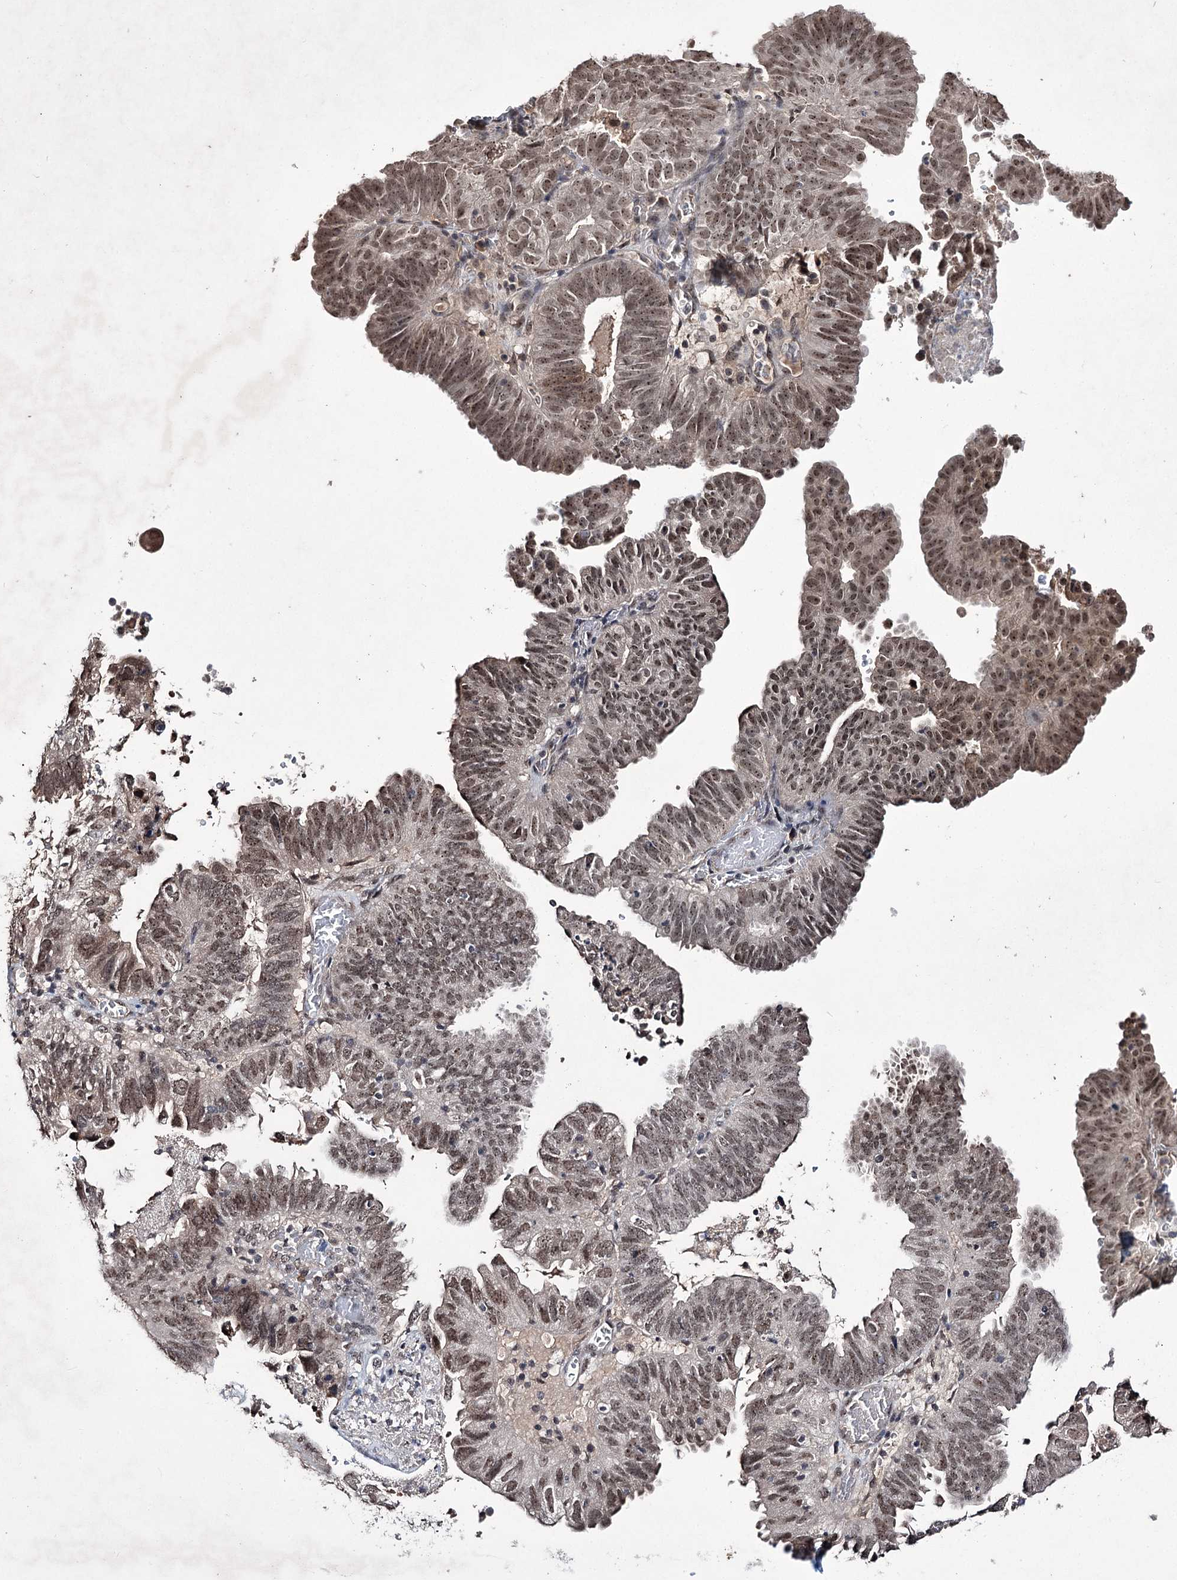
{"staining": {"intensity": "moderate", "quantity": "25%-75%", "location": "nuclear"}, "tissue": "endometrial cancer", "cell_type": "Tumor cells", "image_type": "cancer", "snomed": [{"axis": "morphology", "description": "Adenocarcinoma, NOS"}, {"axis": "topography", "description": "Uterus"}], "caption": "Immunohistochemical staining of endometrial cancer demonstrates medium levels of moderate nuclear positivity in approximately 25%-75% of tumor cells. (DAB = brown stain, brightfield microscopy at high magnification).", "gene": "VGLL4", "patient": {"sex": "female", "age": 77}}